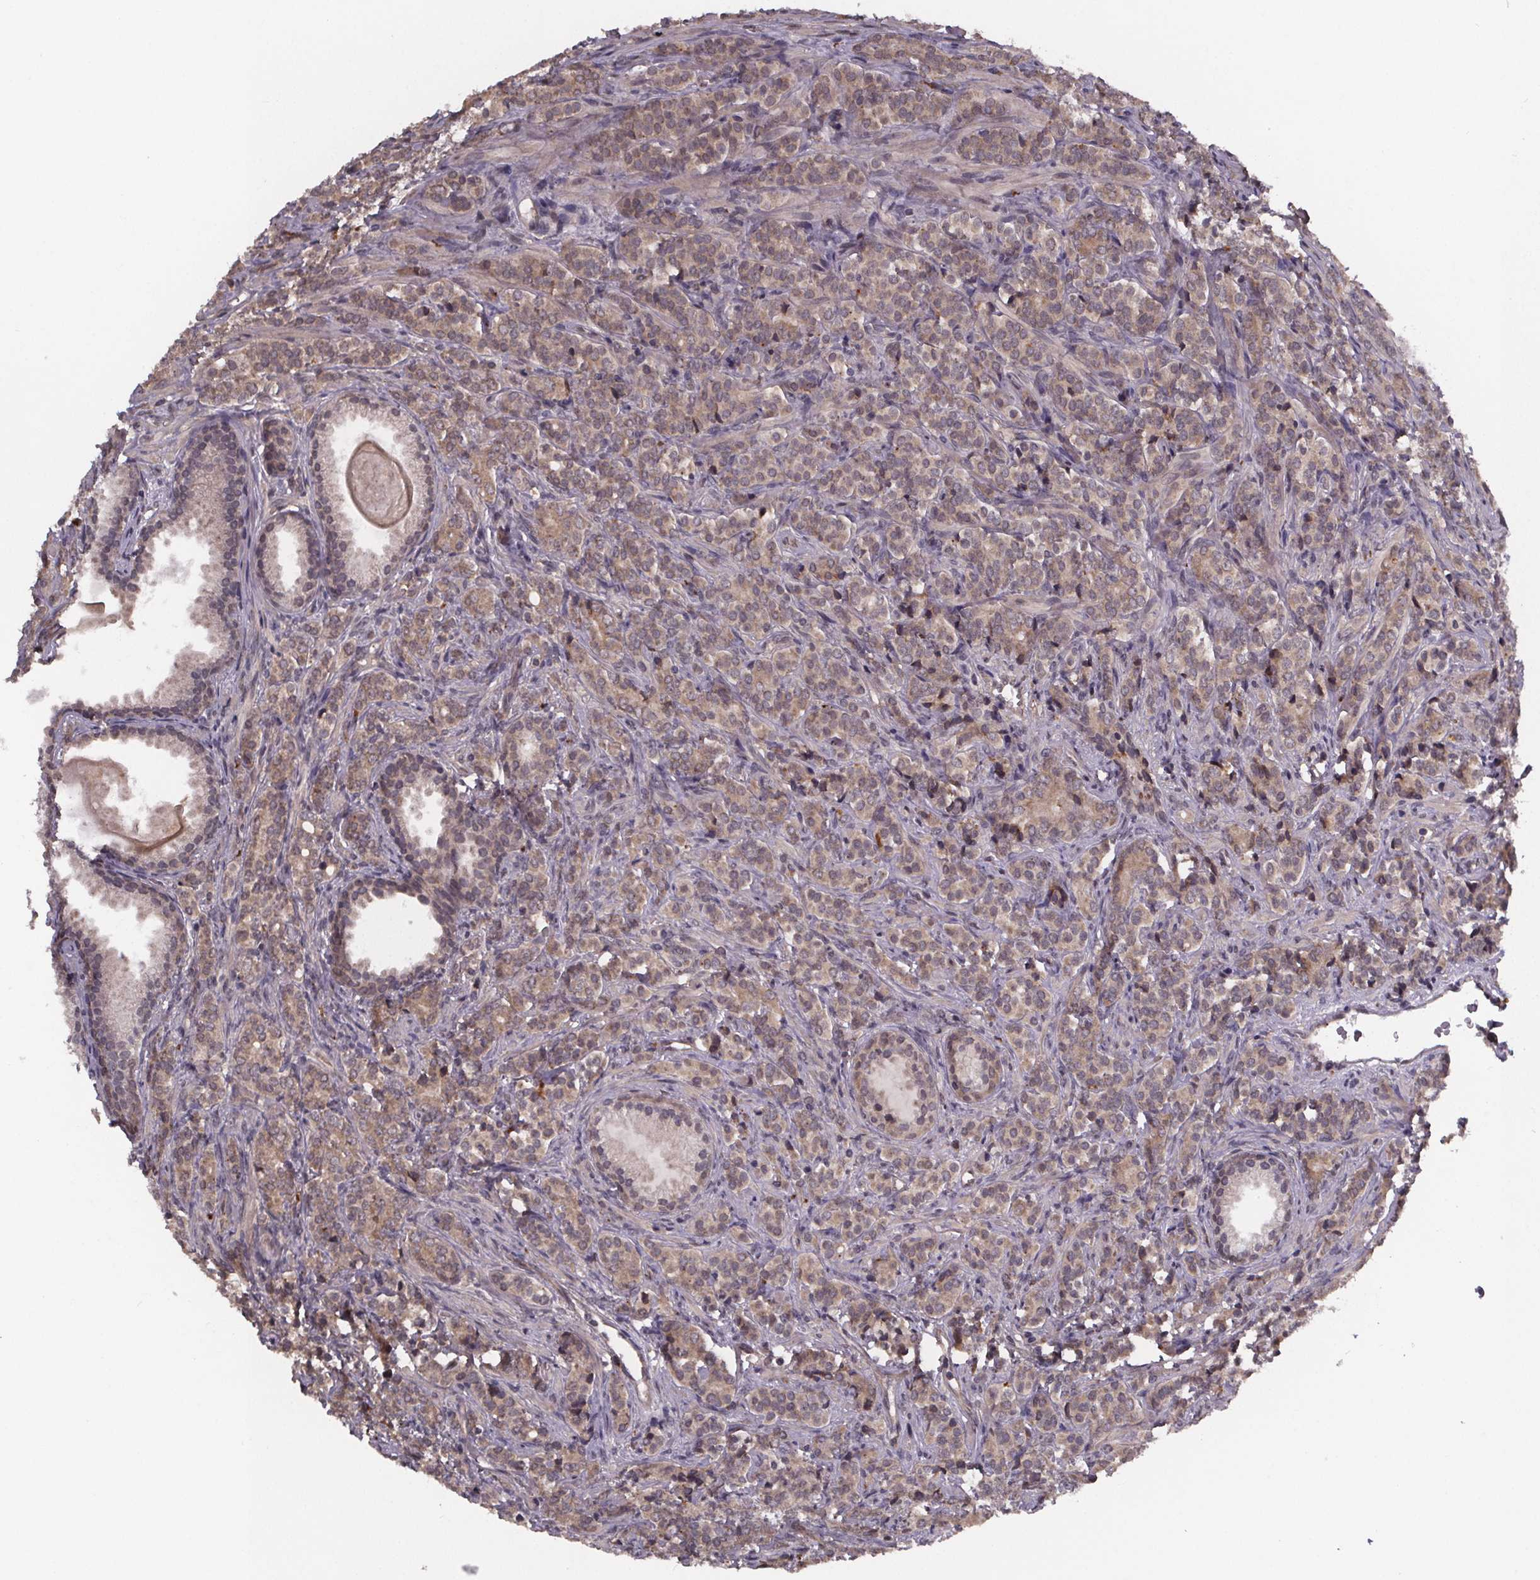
{"staining": {"intensity": "weak", "quantity": ">75%", "location": "cytoplasmic/membranous"}, "tissue": "prostate cancer", "cell_type": "Tumor cells", "image_type": "cancer", "snomed": [{"axis": "morphology", "description": "Adenocarcinoma, High grade"}, {"axis": "topography", "description": "Prostate"}], "caption": "High-grade adenocarcinoma (prostate) stained with immunohistochemistry (IHC) demonstrates weak cytoplasmic/membranous staining in about >75% of tumor cells. The protein is stained brown, and the nuclei are stained in blue (DAB IHC with brightfield microscopy, high magnification).", "gene": "SAT1", "patient": {"sex": "male", "age": 84}}